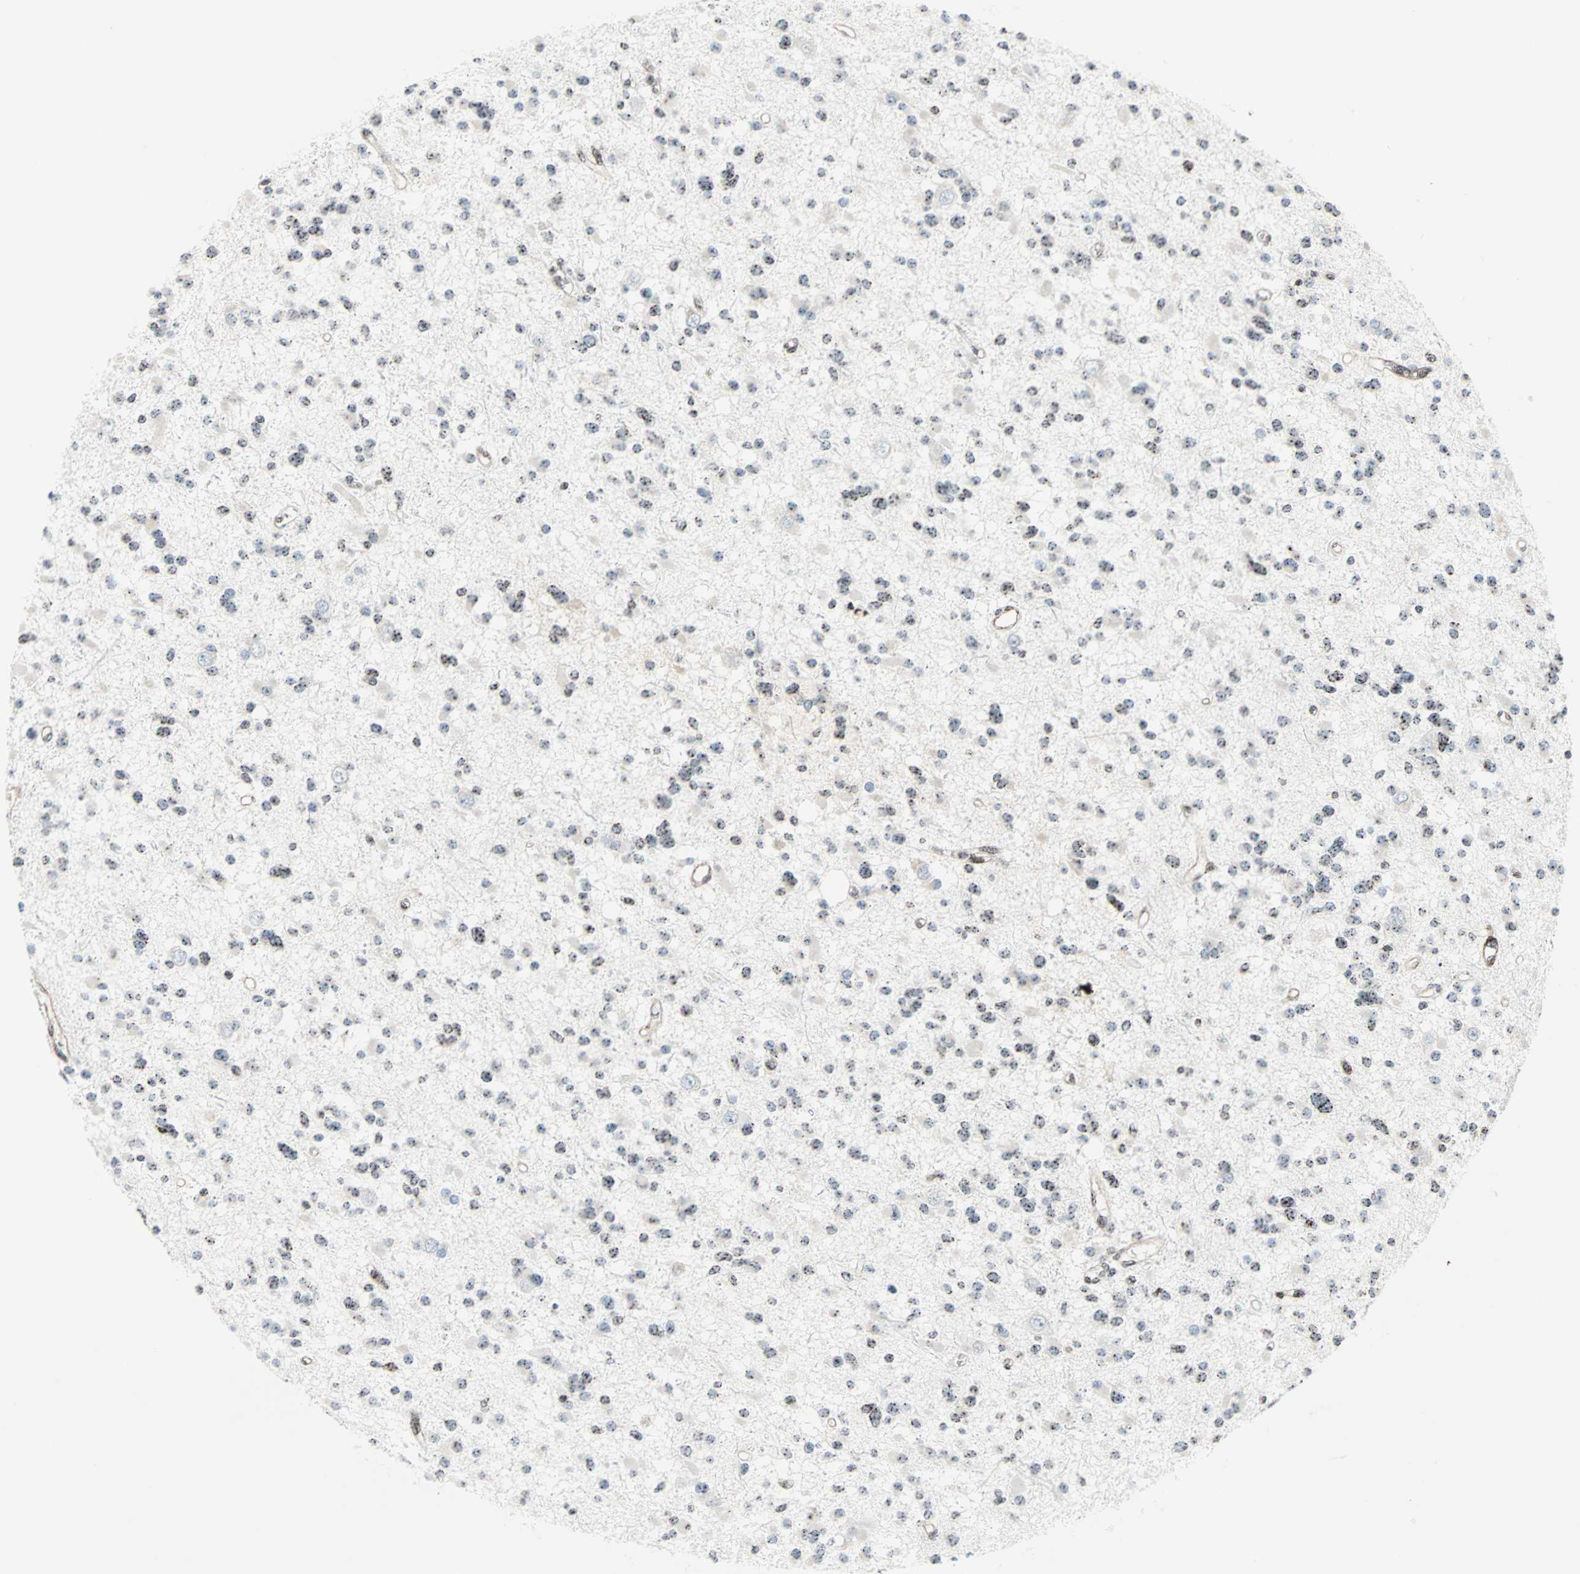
{"staining": {"intensity": "weak", "quantity": ">75%", "location": "nuclear"}, "tissue": "glioma", "cell_type": "Tumor cells", "image_type": "cancer", "snomed": [{"axis": "morphology", "description": "Glioma, malignant, Low grade"}, {"axis": "topography", "description": "Brain"}], "caption": "An image of glioma stained for a protein reveals weak nuclear brown staining in tumor cells.", "gene": "CENPA", "patient": {"sex": "female", "age": 22}}